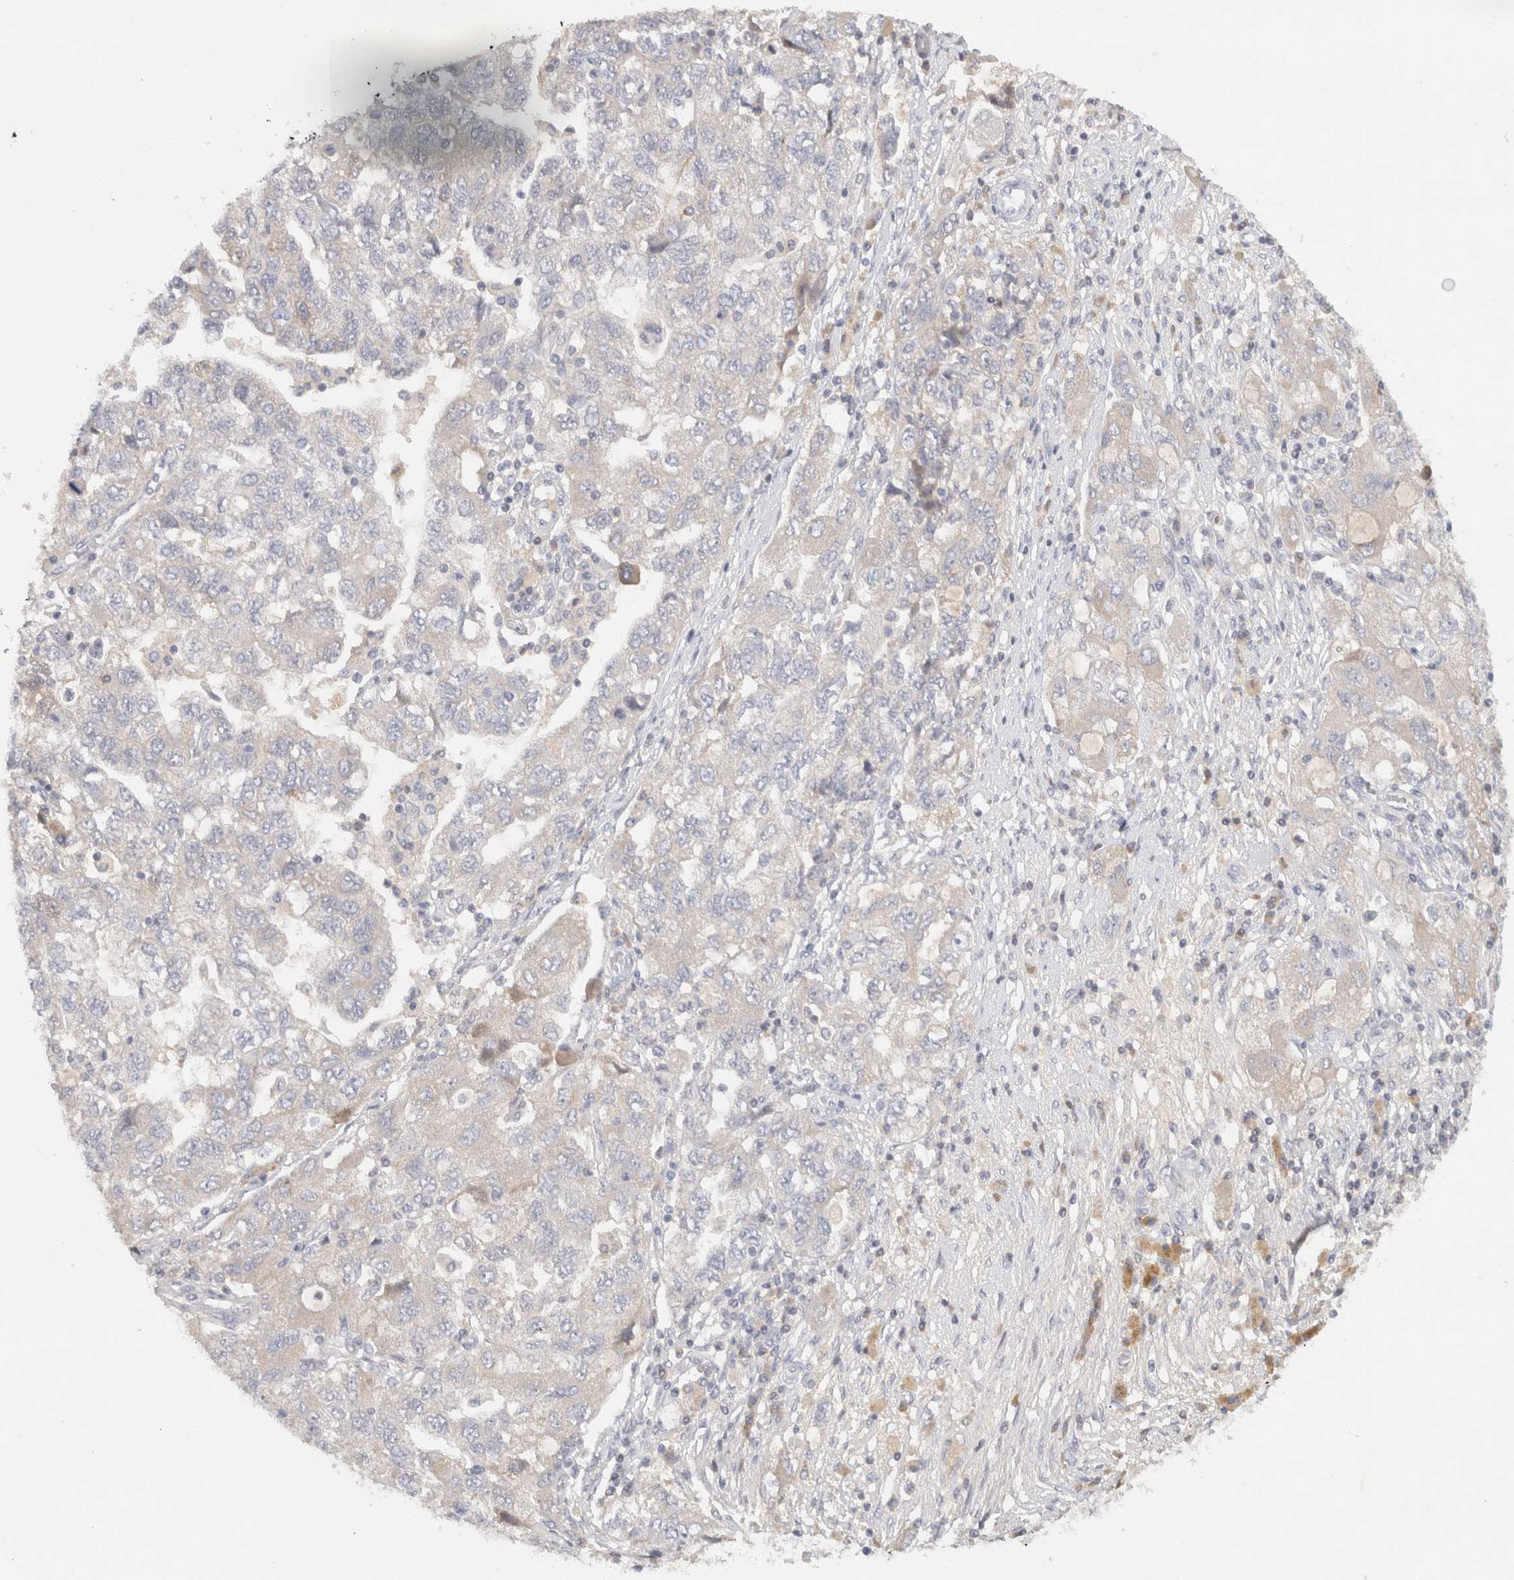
{"staining": {"intensity": "negative", "quantity": "none", "location": "none"}, "tissue": "ovarian cancer", "cell_type": "Tumor cells", "image_type": "cancer", "snomed": [{"axis": "morphology", "description": "Carcinoma, NOS"}, {"axis": "morphology", "description": "Cystadenocarcinoma, serous, NOS"}, {"axis": "topography", "description": "Ovary"}], "caption": "Tumor cells are negative for protein expression in human ovarian cancer.", "gene": "STK31", "patient": {"sex": "female", "age": 69}}